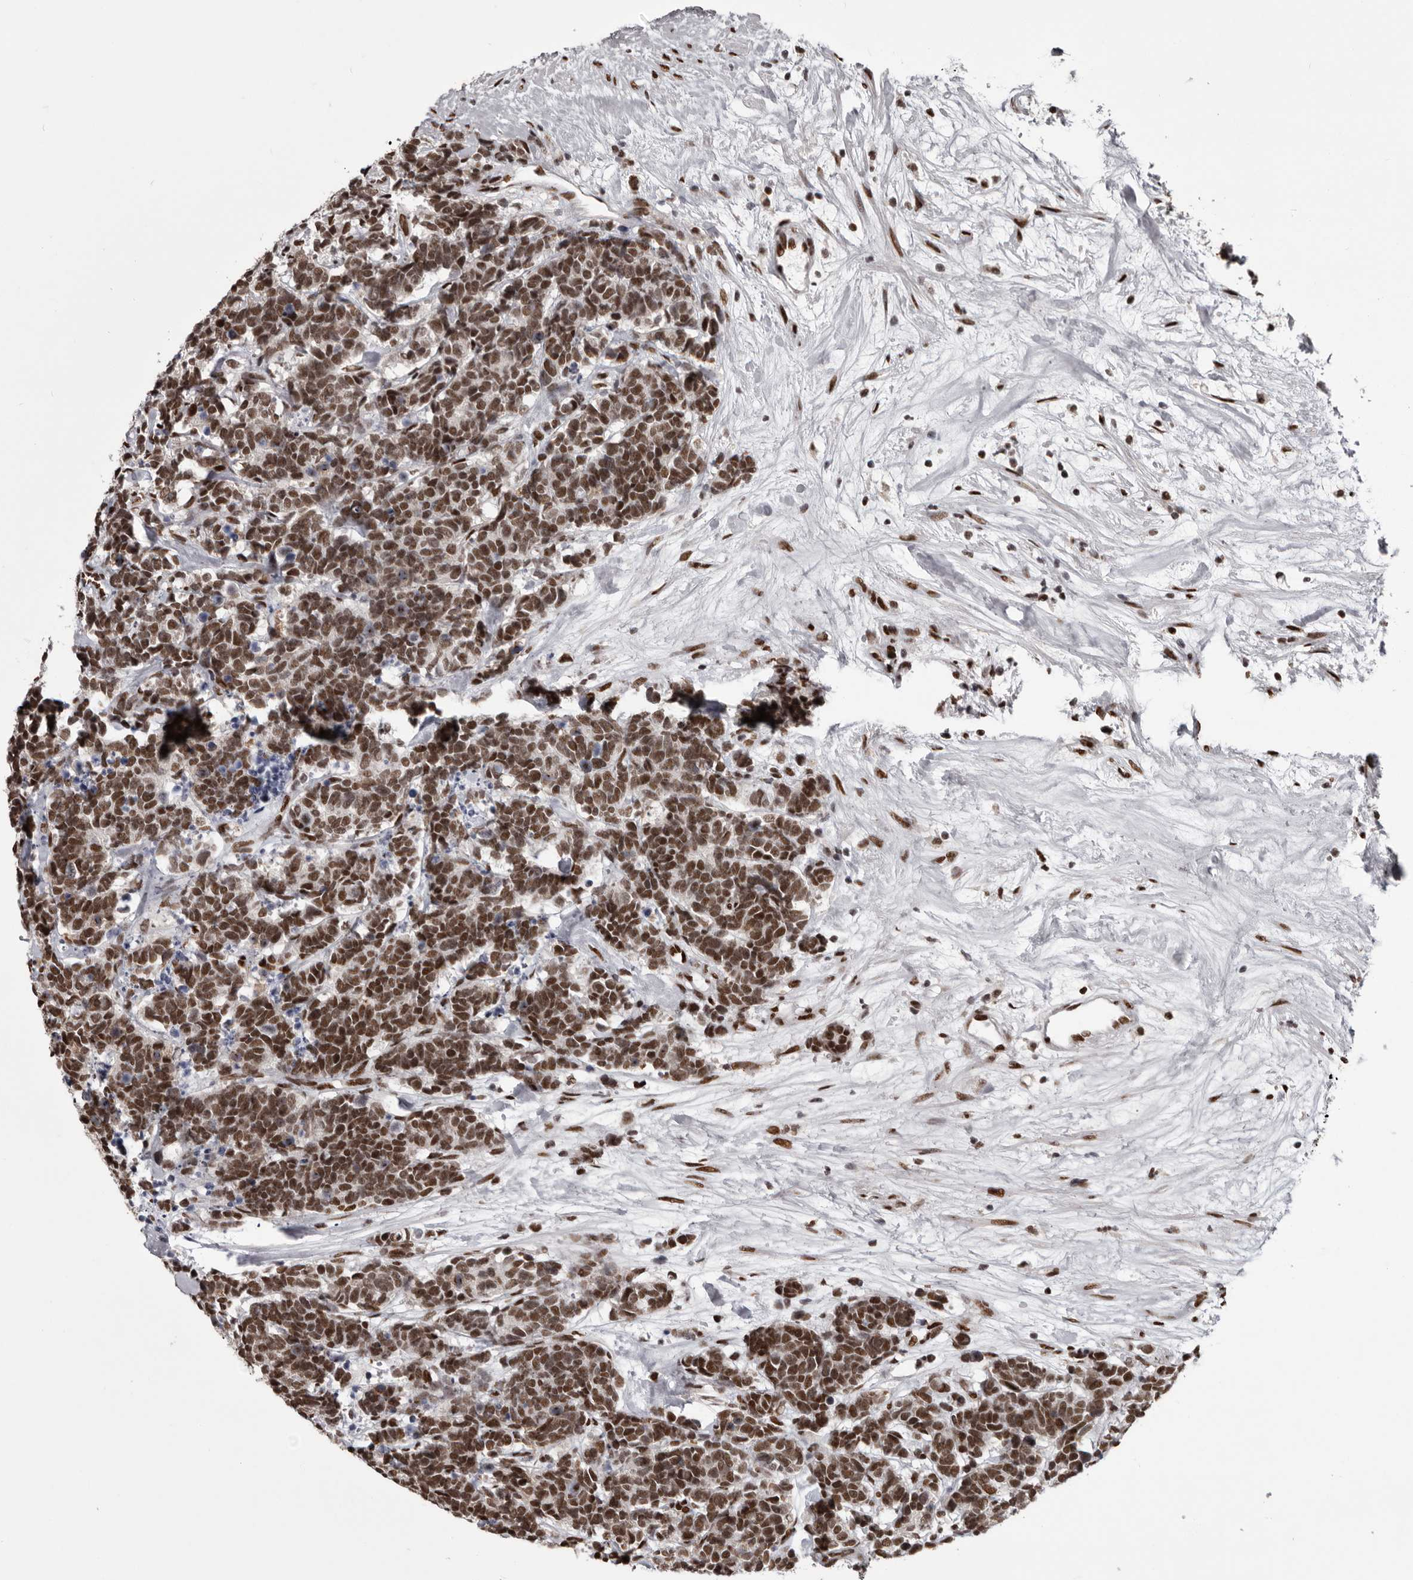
{"staining": {"intensity": "moderate", "quantity": ">75%", "location": "nuclear"}, "tissue": "carcinoid", "cell_type": "Tumor cells", "image_type": "cancer", "snomed": [{"axis": "morphology", "description": "Carcinoma, NOS"}, {"axis": "morphology", "description": "Carcinoid, malignant, NOS"}, {"axis": "topography", "description": "Urinary bladder"}], "caption": "An image of human carcinoid stained for a protein reveals moderate nuclear brown staining in tumor cells.", "gene": "NUMA1", "patient": {"sex": "male", "age": 57}}